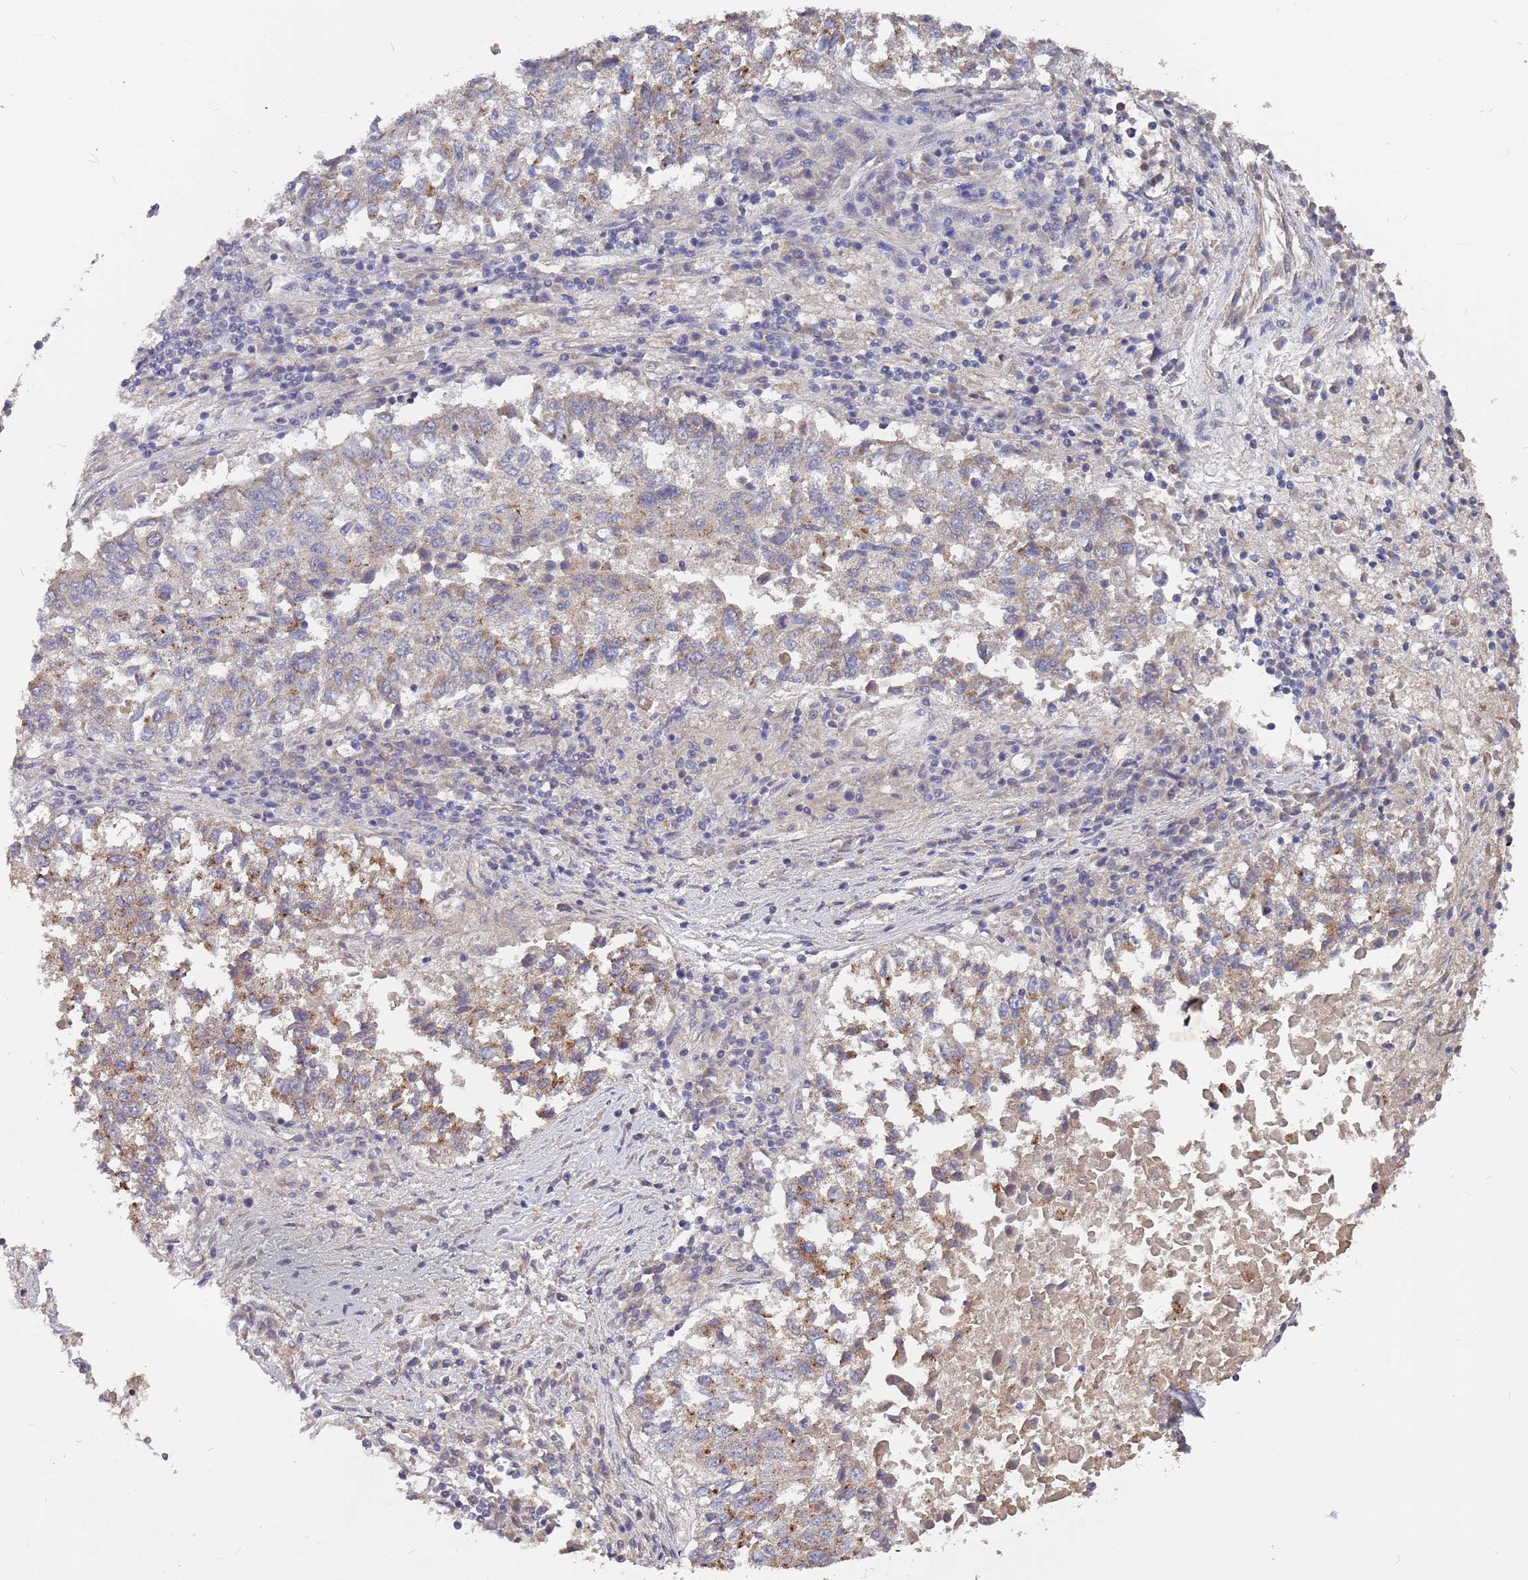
{"staining": {"intensity": "moderate", "quantity": "25%-75%", "location": "cytoplasmic/membranous"}, "tissue": "lung cancer", "cell_type": "Tumor cells", "image_type": "cancer", "snomed": [{"axis": "morphology", "description": "Squamous cell carcinoma, NOS"}, {"axis": "topography", "description": "Lung"}], "caption": "Protein expression by immunohistochemistry (IHC) exhibits moderate cytoplasmic/membranous positivity in about 25%-75% of tumor cells in lung cancer. (DAB (3,3'-diaminobenzidine) IHC with brightfield microscopy, high magnification).", "gene": "TCEANC2", "patient": {"sex": "male", "age": 73}}